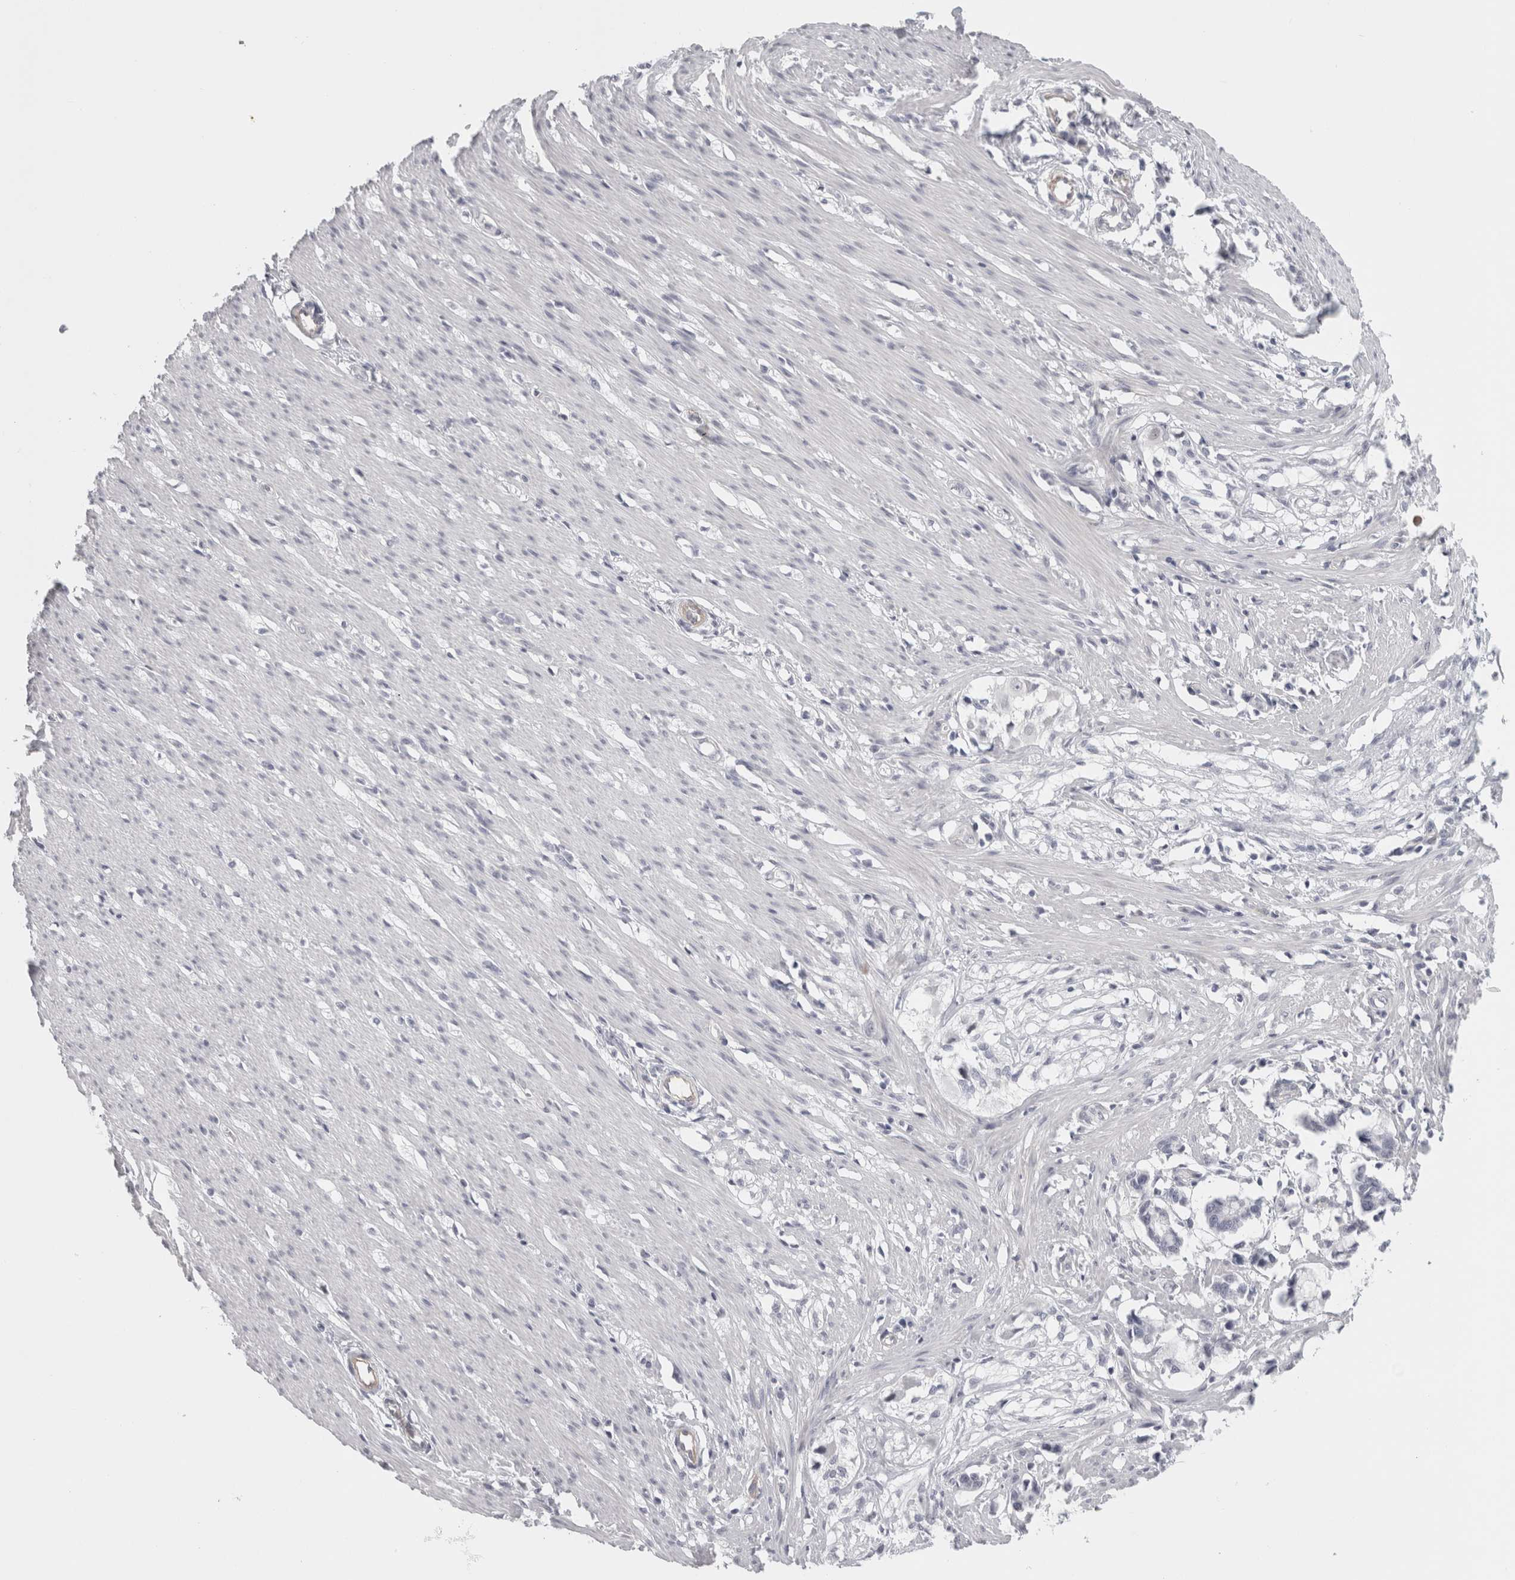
{"staining": {"intensity": "negative", "quantity": "none", "location": "none"}, "tissue": "smooth muscle", "cell_type": "Smooth muscle cells", "image_type": "normal", "snomed": [{"axis": "morphology", "description": "Normal tissue, NOS"}, {"axis": "morphology", "description": "Adenocarcinoma, NOS"}, {"axis": "topography", "description": "Smooth muscle"}, {"axis": "topography", "description": "Colon"}], "caption": "Protein analysis of unremarkable smooth muscle reveals no significant expression in smooth muscle cells.", "gene": "FBLIM1", "patient": {"sex": "male", "age": 14}}